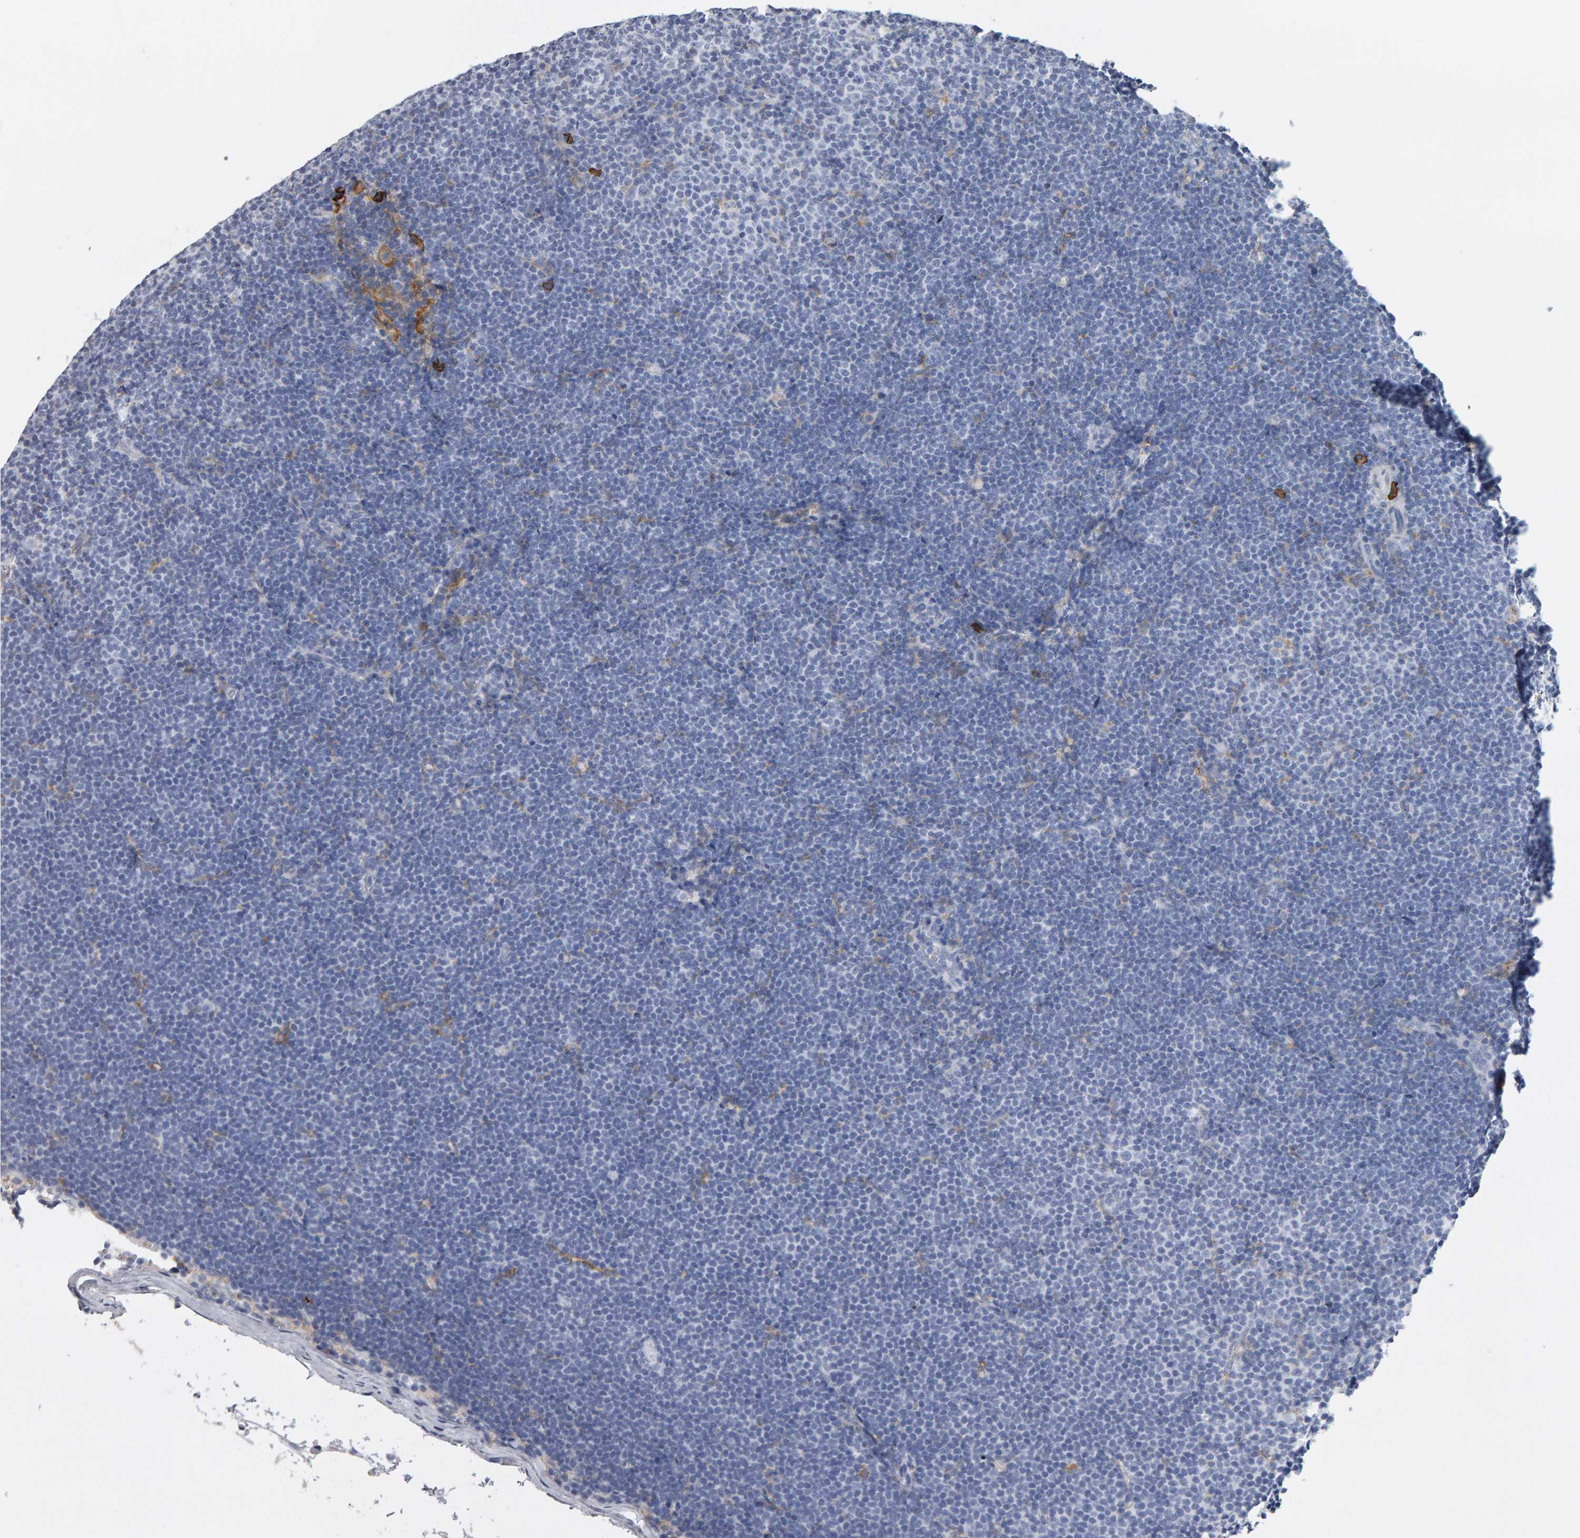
{"staining": {"intensity": "negative", "quantity": "none", "location": "none"}, "tissue": "lymphoma", "cell_type": "Tumor cells", "image_type": "cancer", "snomed": [{"axis": "morphology", "description": "Malignant lymphoma, non-Hodgkin's type, Low grade"}, {"axis": "topography", "description": "Lymph node"}], "caption": "Tumor cells are negative for brown protein staining in low-grade malignant lymphoma, non-Hodgkin's type.", "gene": "CD38", "patient": {"sex": "female", "age": 53}}